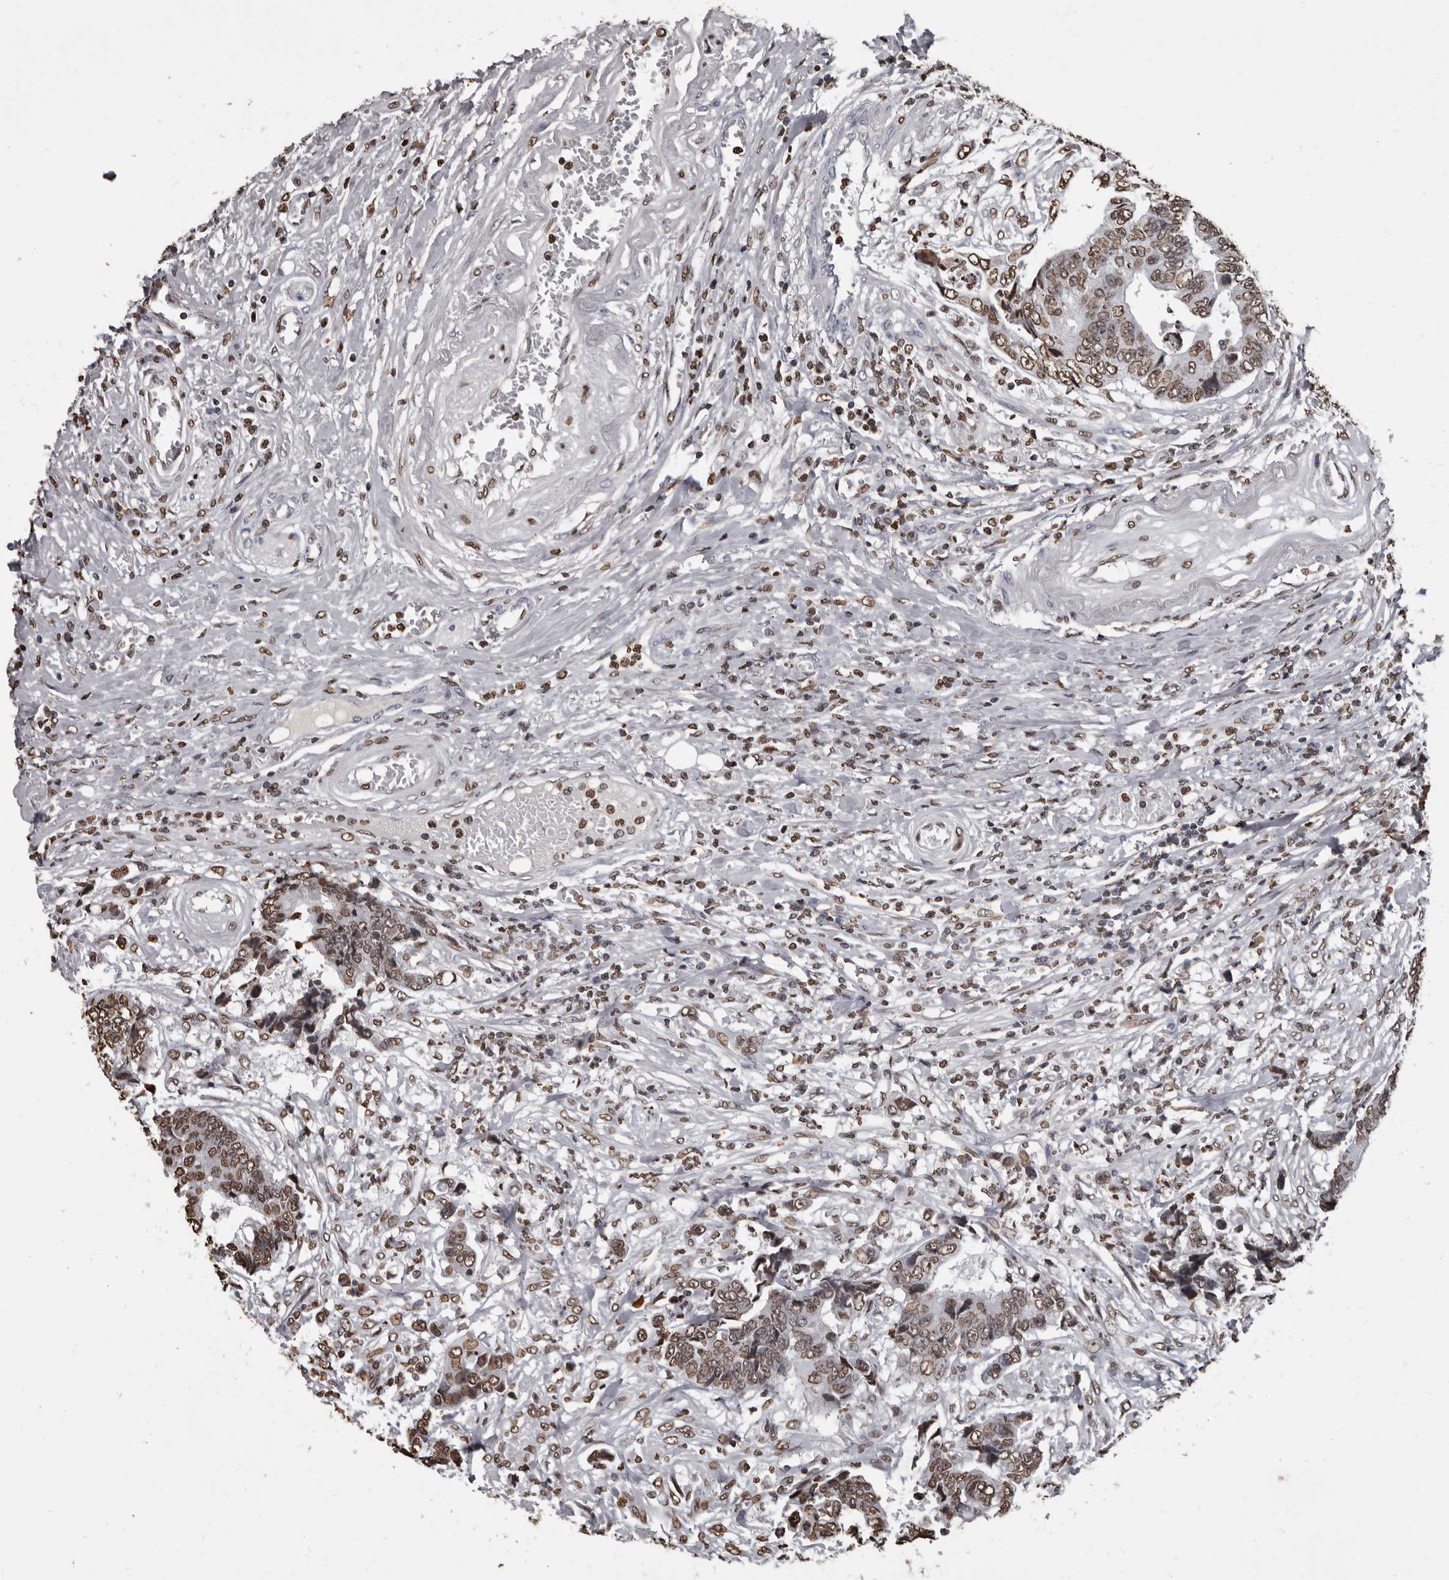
{"staining": {"intensity": "moderate", "quantity": ">75%", "location": "nuclear"}, "tissue": "colorectal cancer", "cell_type": "Tumor cells", "image_type": "cancer", "snomed": [{"axis": "morphology", "description": "Adenocarcinoma, NOS"}, {"axis": "topography", "description": "Rectum"}], "caption": "About >75% of tumor cells in colorectal cancer (adenocarcinoma) show moderate nuclear protein positivity as visualized by brown immunohistochemical staining.", "gene": "AHR", "patient": {"sex": "male", "age": 84}}